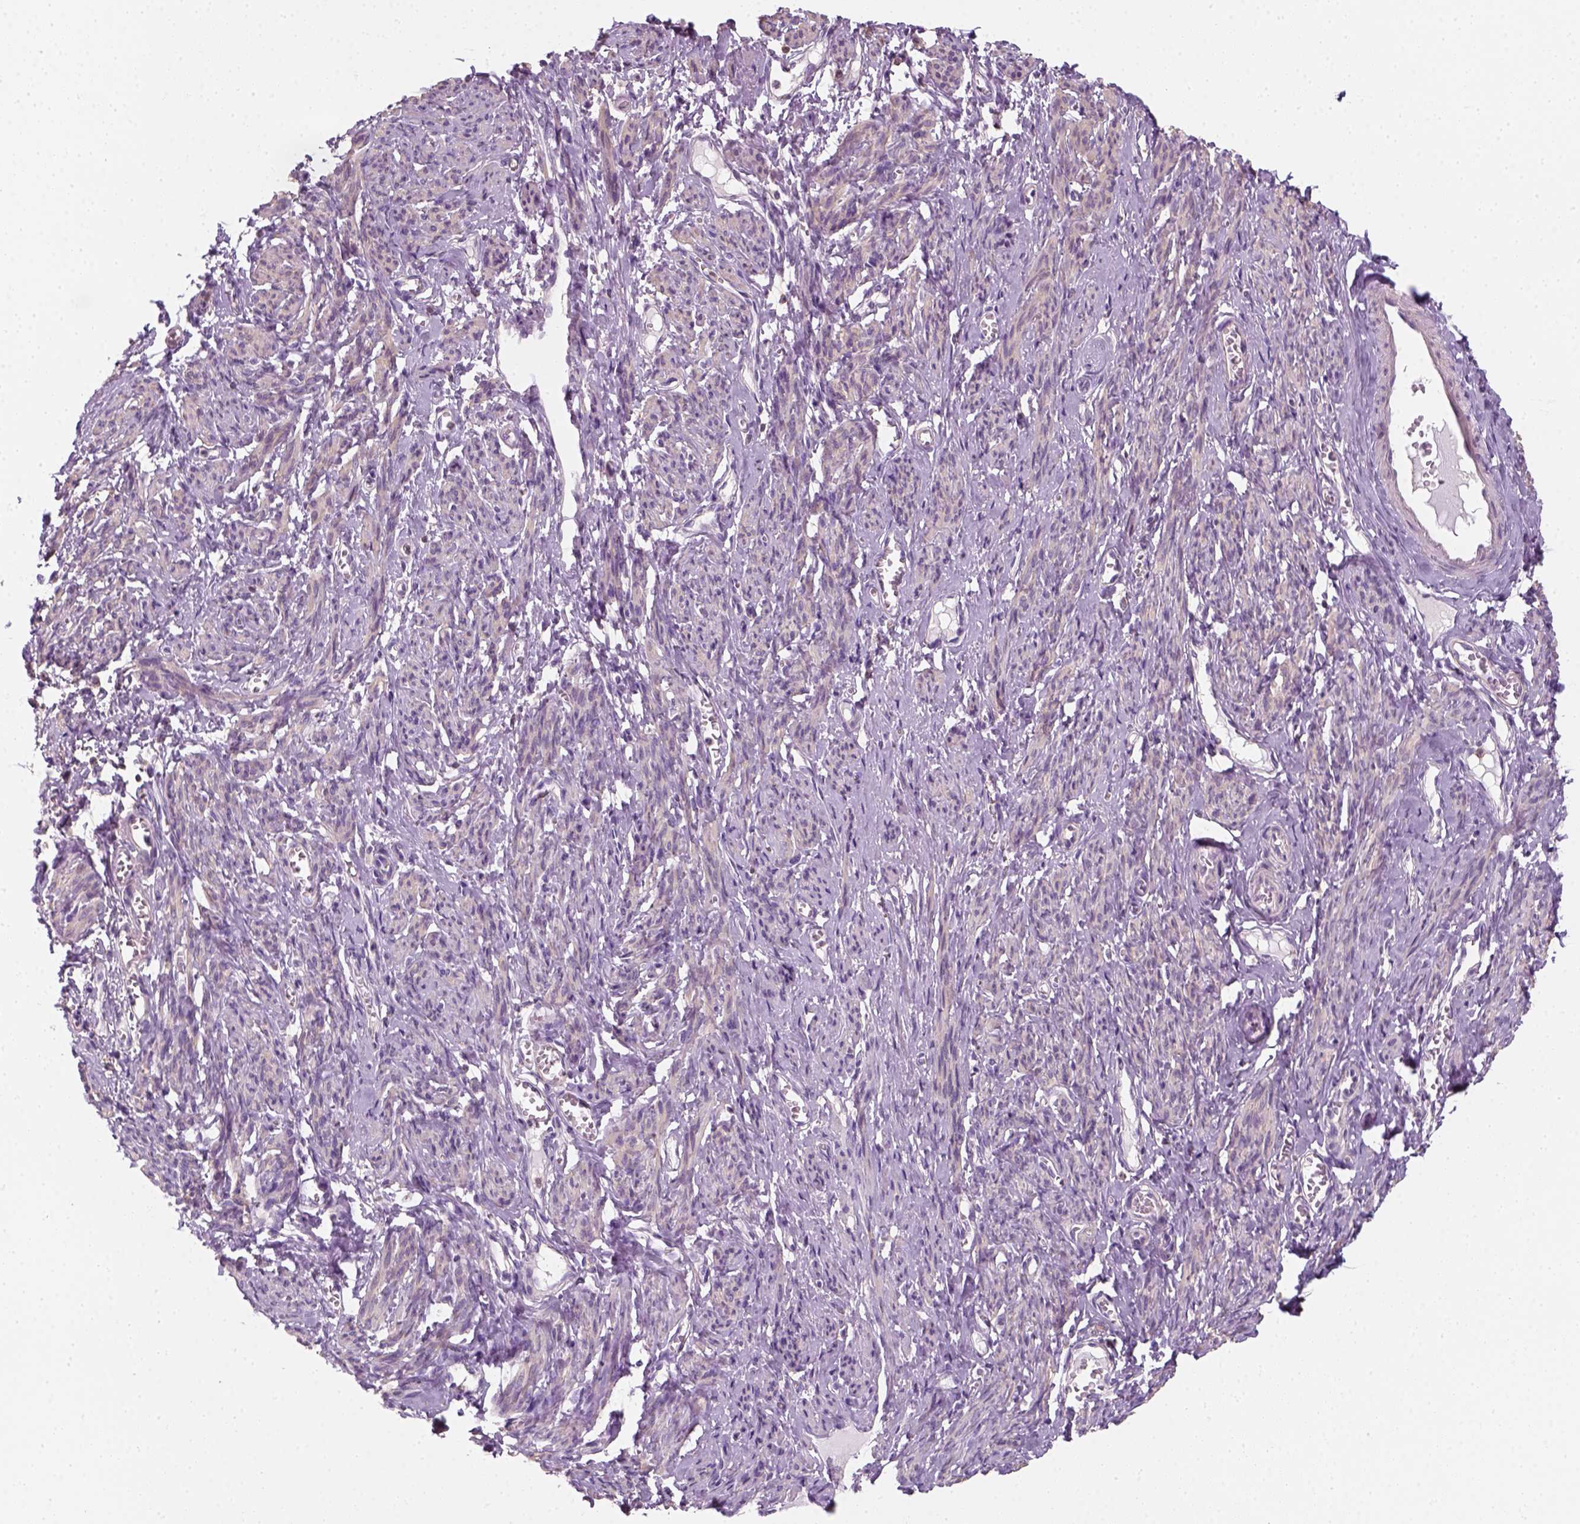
{"staining": {"intensity": "negative", "quantity": "none", "location": "none"}, "tissue": "smooth muscle", "cell_type": "Smooth muscle cells", "image_type": "normal", "snomed": [{"axis": "morphology", "description": "Normal tissue, NOS"}, {"axis": "topography", "description": "Smooth muscle"}], "caption": "DAB (3,3'-diaminobenzidine) immunohistochemical staining of benign smooth muscle reveals no significant positivity in smooth muscle cells.", "gene": "EPHB1", "patient": {"sex": "female", "age": 65}}